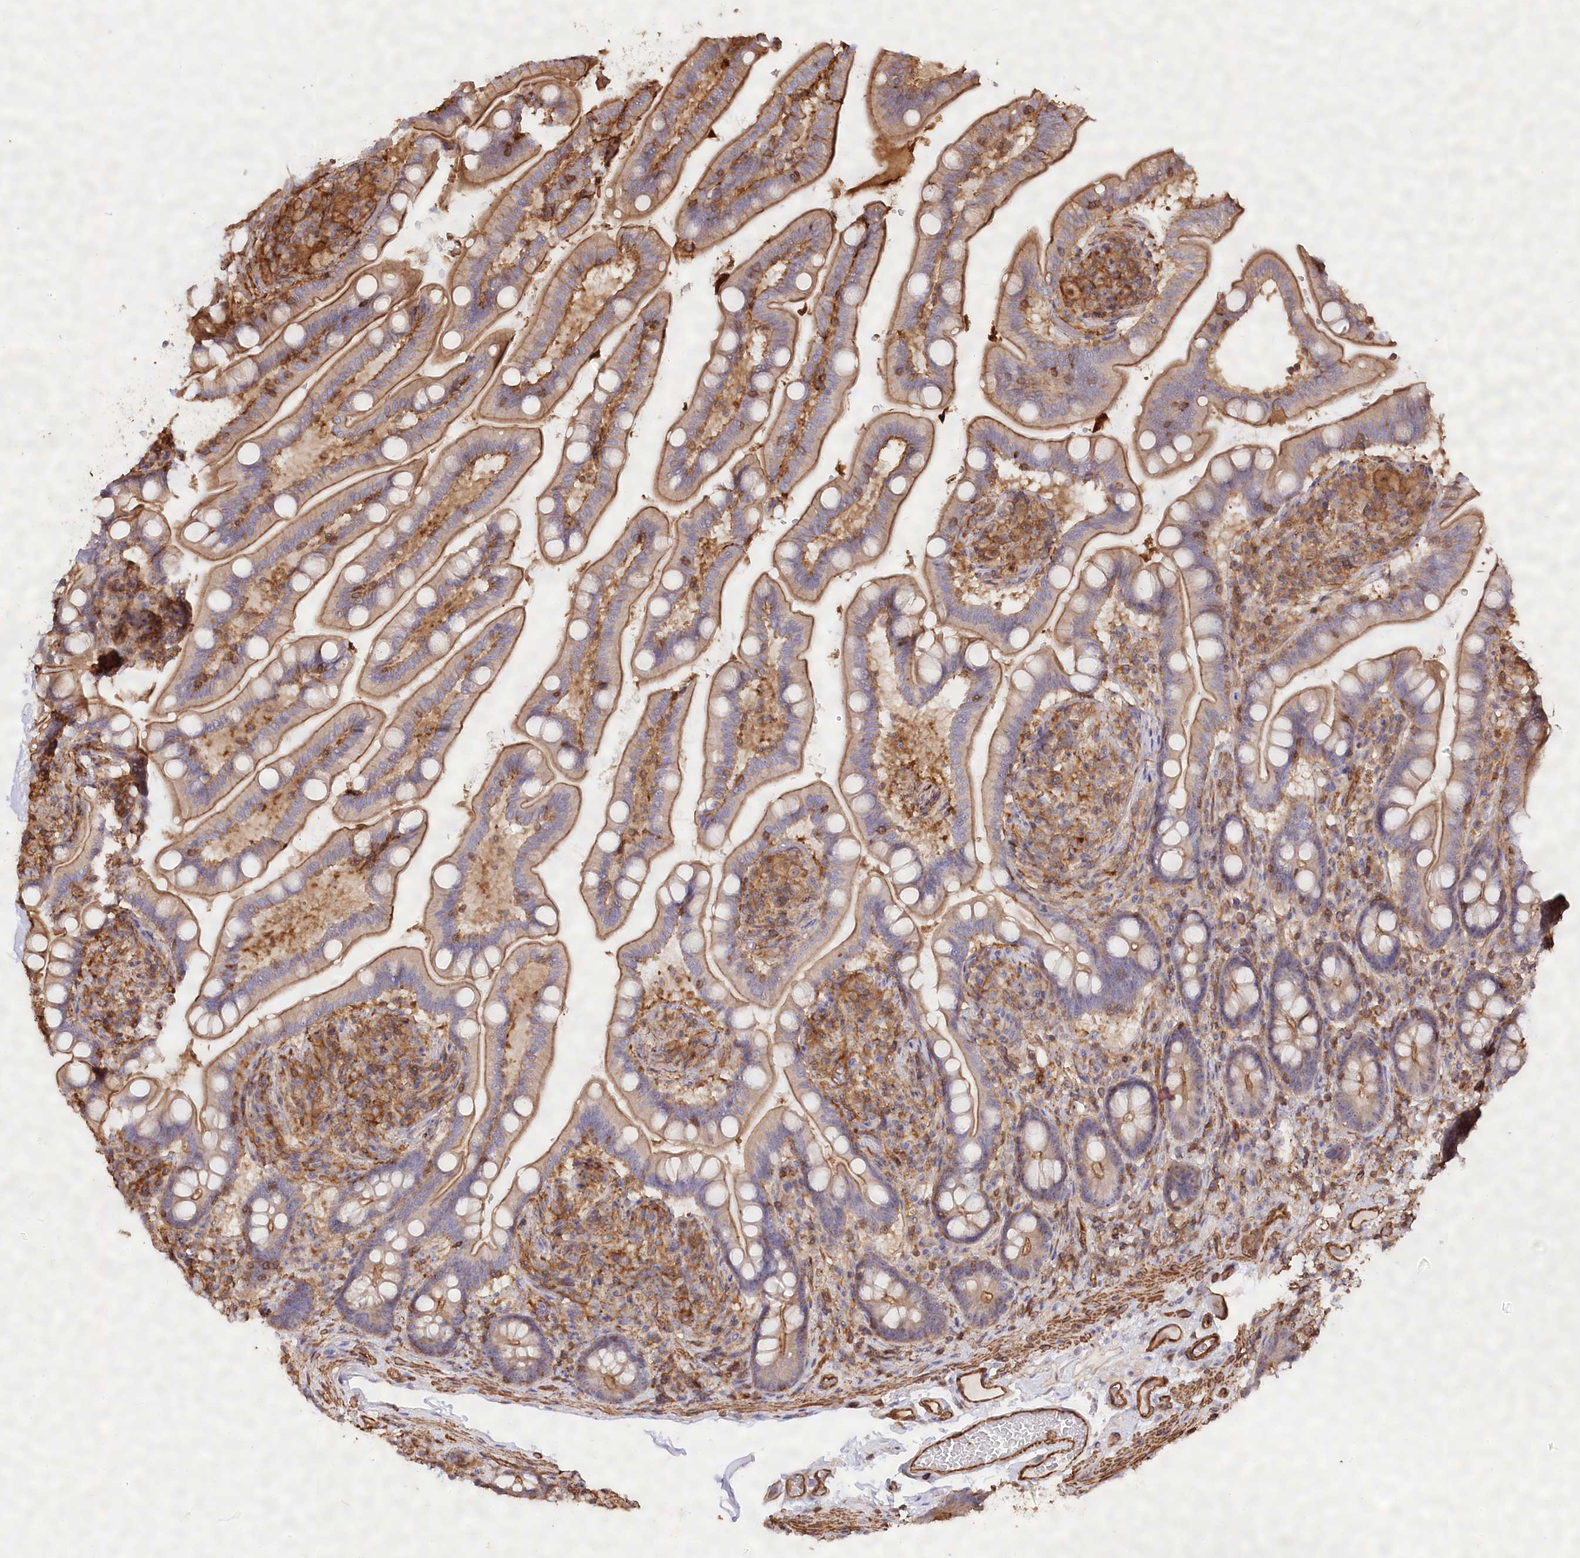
{"staining": {"intensity": "moderate", "quantity": "25%-75%", "location": "cytoplasmic/membranous"}, "tissue": "small intestine", "cell_type": "Glandular cells", "image_type": "normal", "snomed": [{"axis": "morphology", "description": "Normal tissue, NOS"}, {"axis": "topography", "description": "Small intestine"}], "caption": "Immunohistochemical staining of benign small intestine demonstrates medium levels of moderate cytoplasmic/membranous staining in about 25%-75% of glandular cells. The protein of interest is shown in brown color, while the nuclei are stained blue.", "gene": "WDR36", "patient": {"sex": "female", "age": 64}}